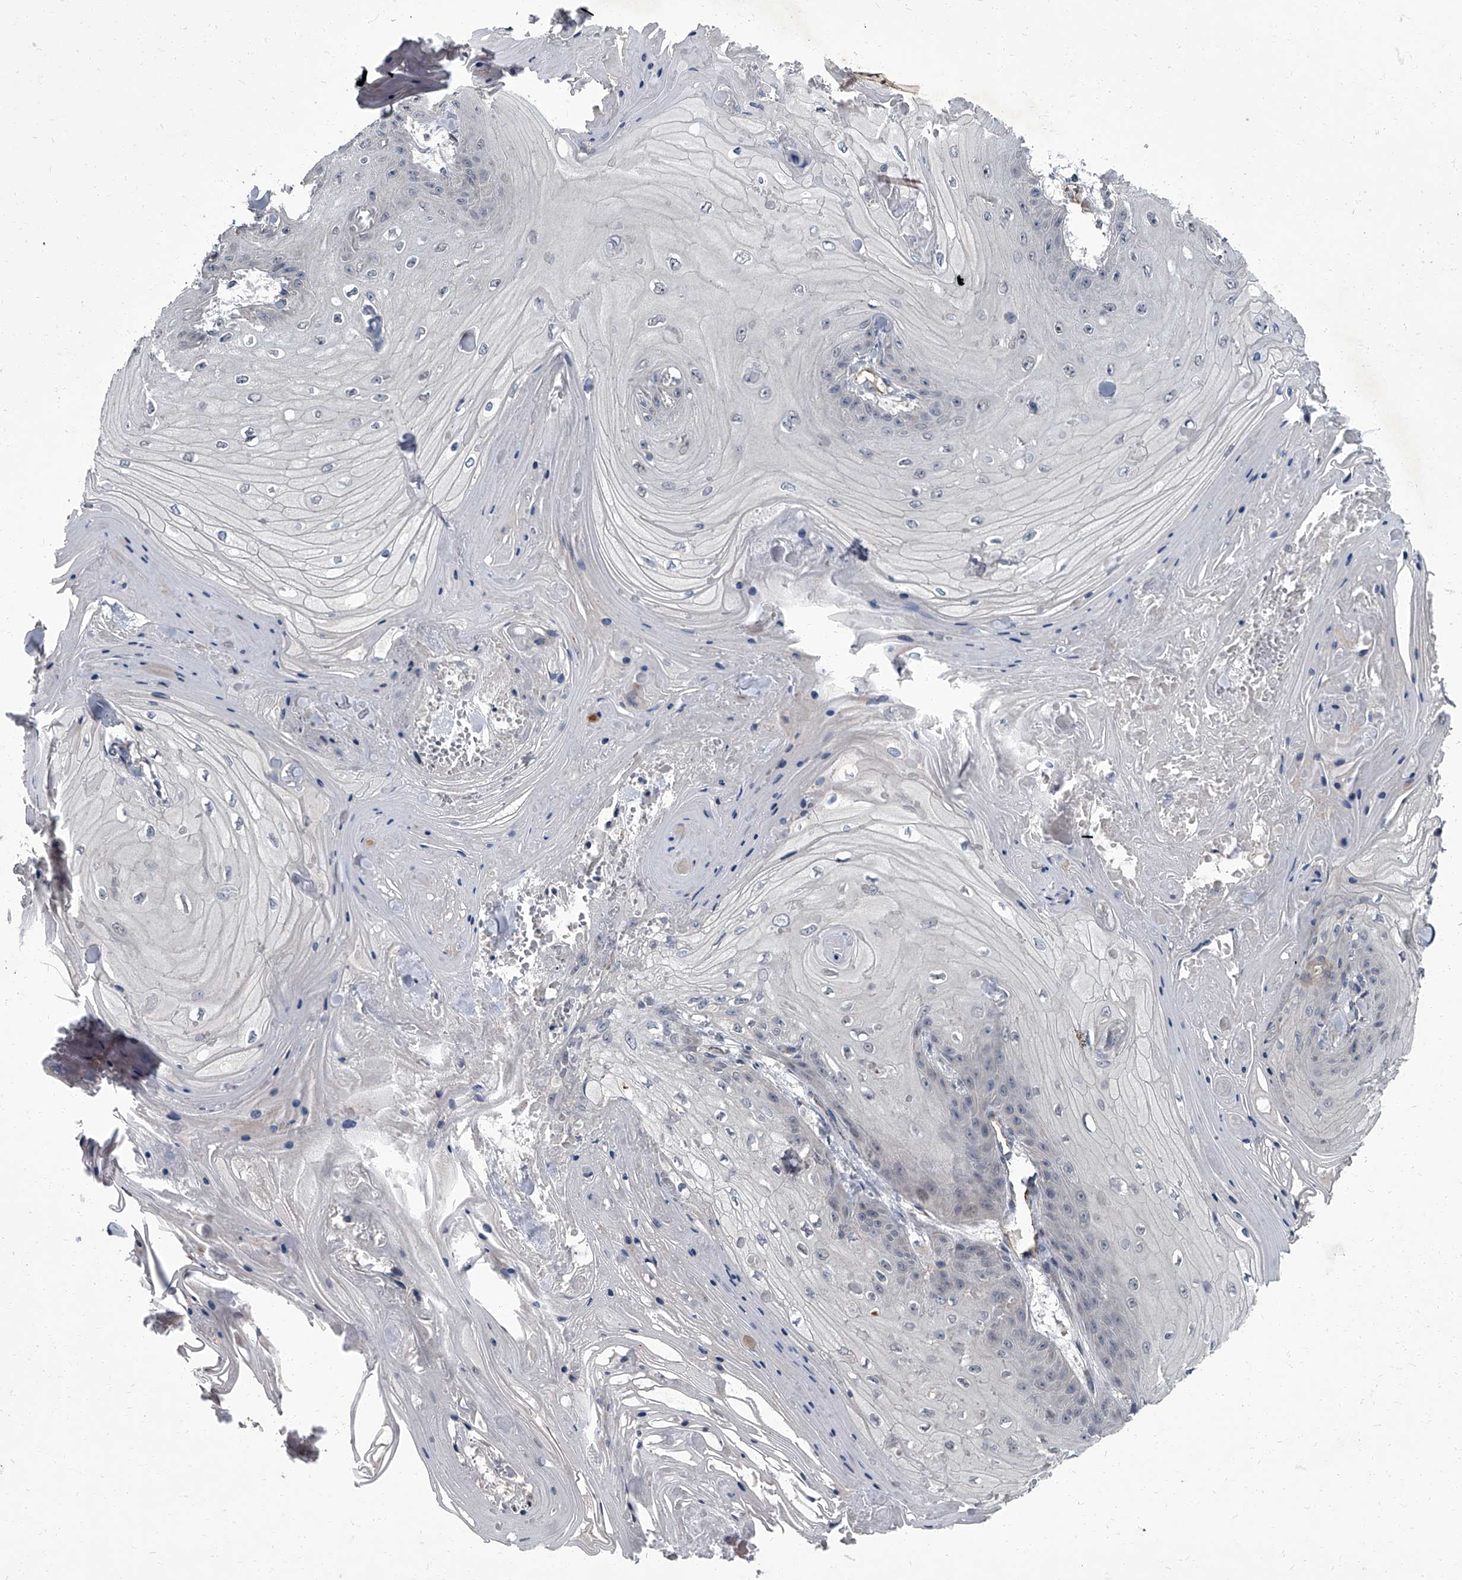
{"staining": {"intensity": "negative", "quantity": "none", "location": "none"}, "tissue": "skin cancer", "cell_type": "Tumor cells", "image_type": "cancer", "snomed": [{"axis": "morphology", "description": "Squamous cell carcinoma, NOS"}, {"axis": "topography", "description": "Skin"}], "caption": "The photomicrograph shows no staining of tumor cells in skin squamous cell carcinoma.", "gene": "SIRT4", "patient": {"sex": "male", "age": 74}}